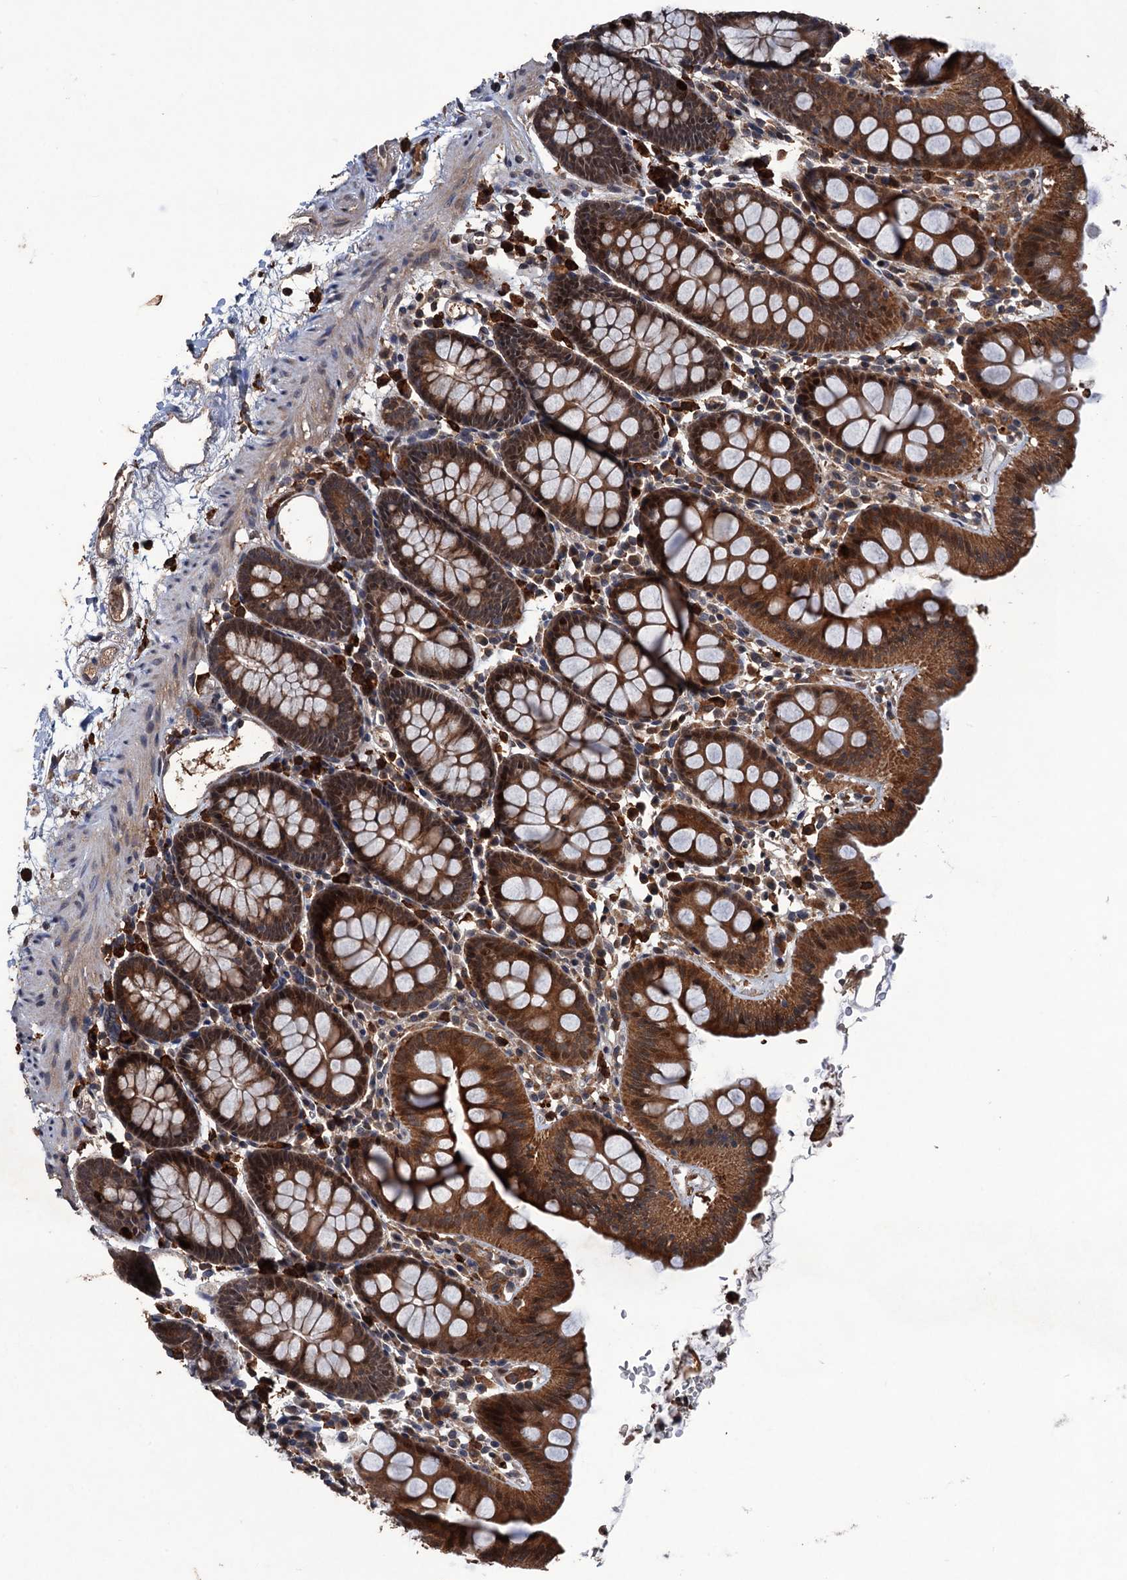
{"staining": {"intensity": "moderate", "quantity": "25%-75%", "location": "cytoplasmic/membranous"}, "tissue": "colon", "cell_type": "Endothelial cells", "image_type": "normal", "snomed": [{"axis": "morphology", "description": "Normal tissue, NOS"}, {"axis": "topography", "description": "Colon"}], "caption": "Immunohistochemistry of benign colon demonstrates medium levels of moderate cytoplasmic/membranous staining in approximately 25%-75% of endothelial cells.", "gene": "ZNF438", "patient": {"sex": "male", "age": 75}}